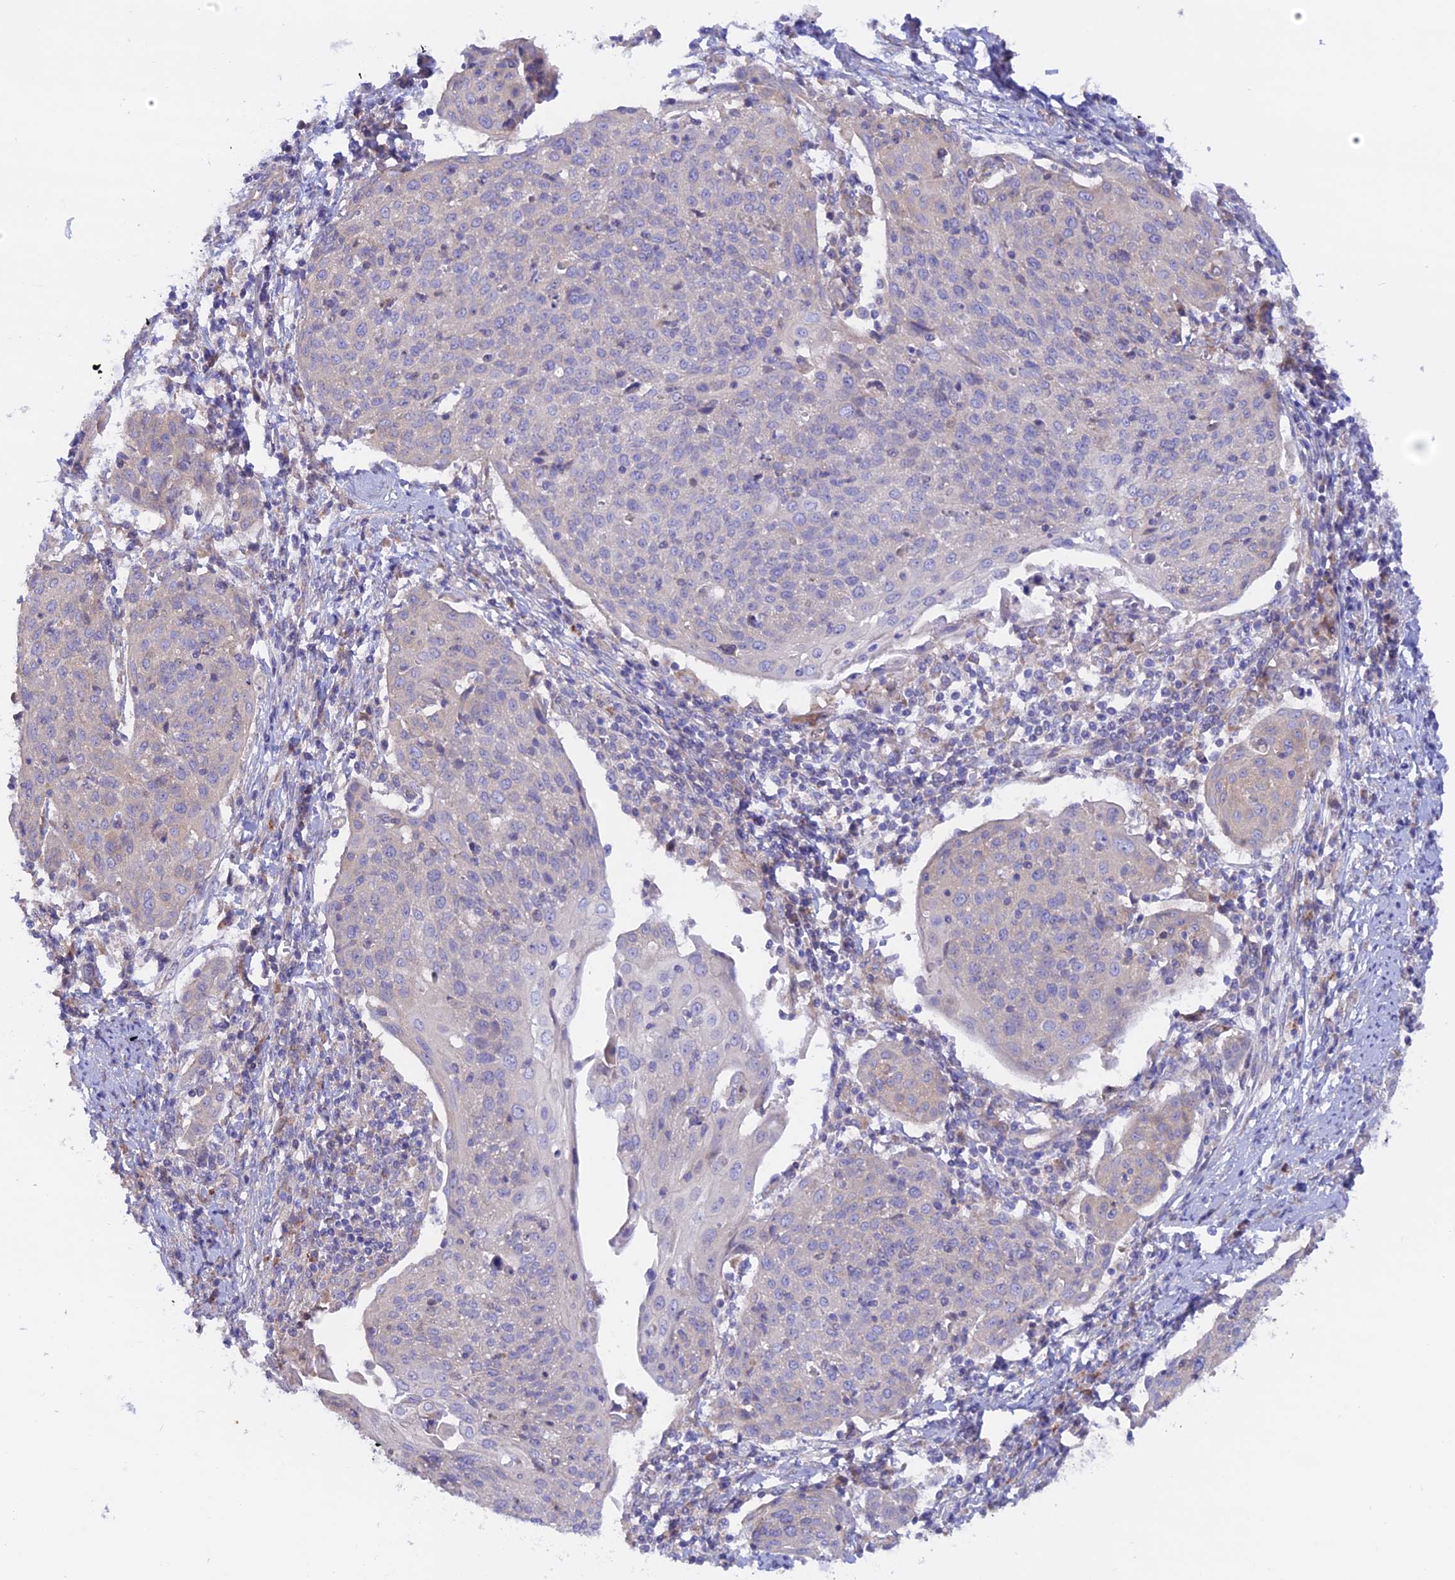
{"staining": {"intensity": "negative", "quantity": "none", "location": "none"}, "tissue": "cervical cancer", "cell_type": "Tumor cells", "image_type": "cancer", "snomed": [{"axis": "morphology", "description": "Squamous cell carcinoma, NOS"}, {"axis": "topography", "description": "Cervix"}], "caption": "Immunohistochemistry image of squamous cell carcinoma (cervical) stained for a protein (brown), which demonstrates no positivity in tumor cells.", "gene": "HYCC1", "patient": {"sex": "female", "age": 67}}